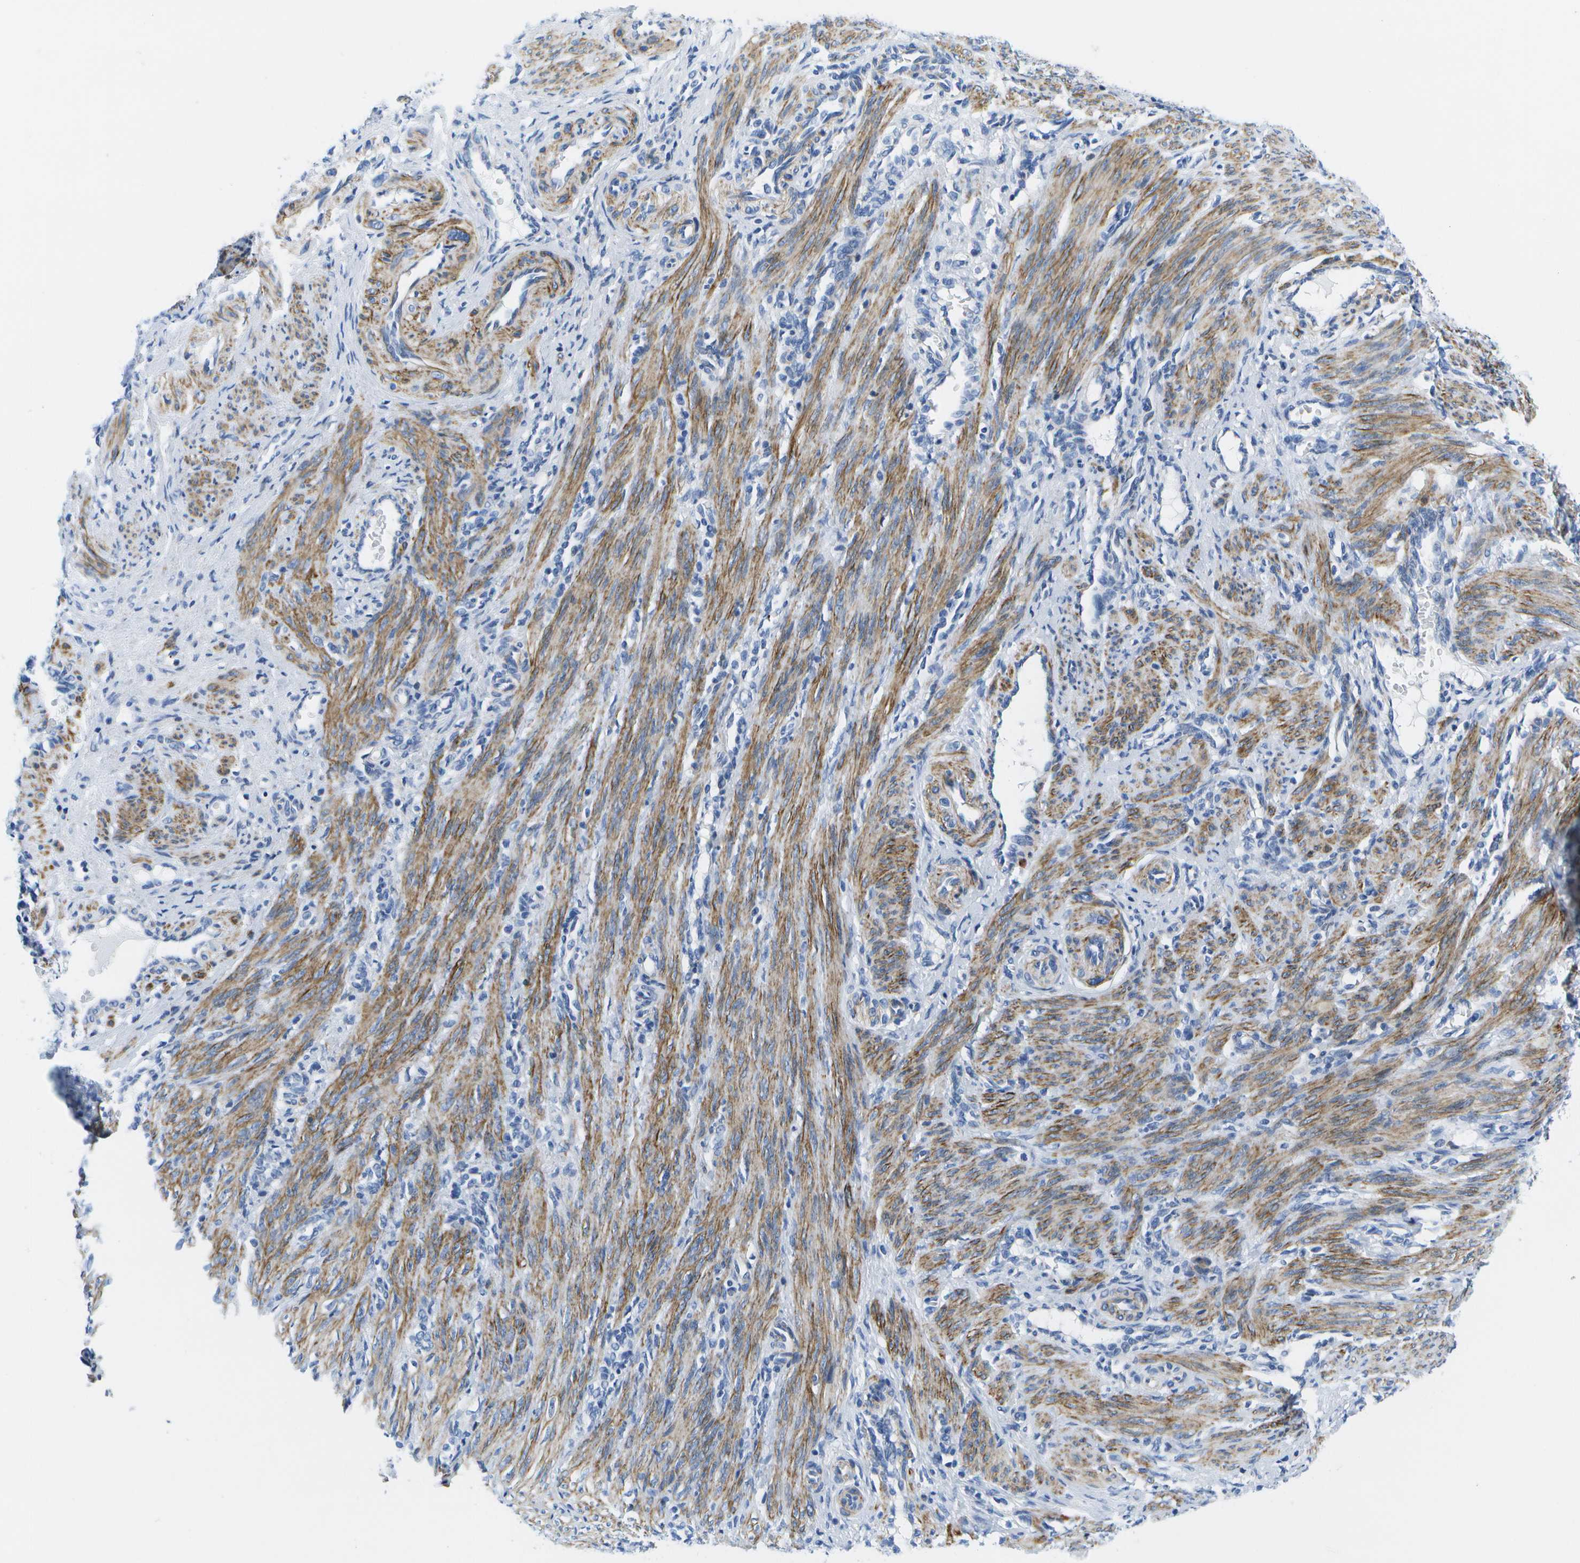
{"staining": {"intensity": "strong", "quantity": ">75%", "location": "cytoplasmic/membranous"}, "tissue": "smooth muscle", "cell_type": "Smooth muscle cells", "image_type": "normal", "snomed": [{"axis": "morphology", "description": "Normal tissue, NOS"}, {"axis": "topography", "description": "Endometrium"}], "caption": "Immunohistochemistry (IHC) histopathology image of normal smooth muscle: smooth muscle stained using immunohistochemistry (IHC) exhibits high levels of strong protein expression localized specifically in the cytoplasmic/membranous of smooth muscle cells, appearing as a cytoplasmic/membranous brown color.", "gene": "ADGRG6", "patient": {"sex": "female", "age": 33}}